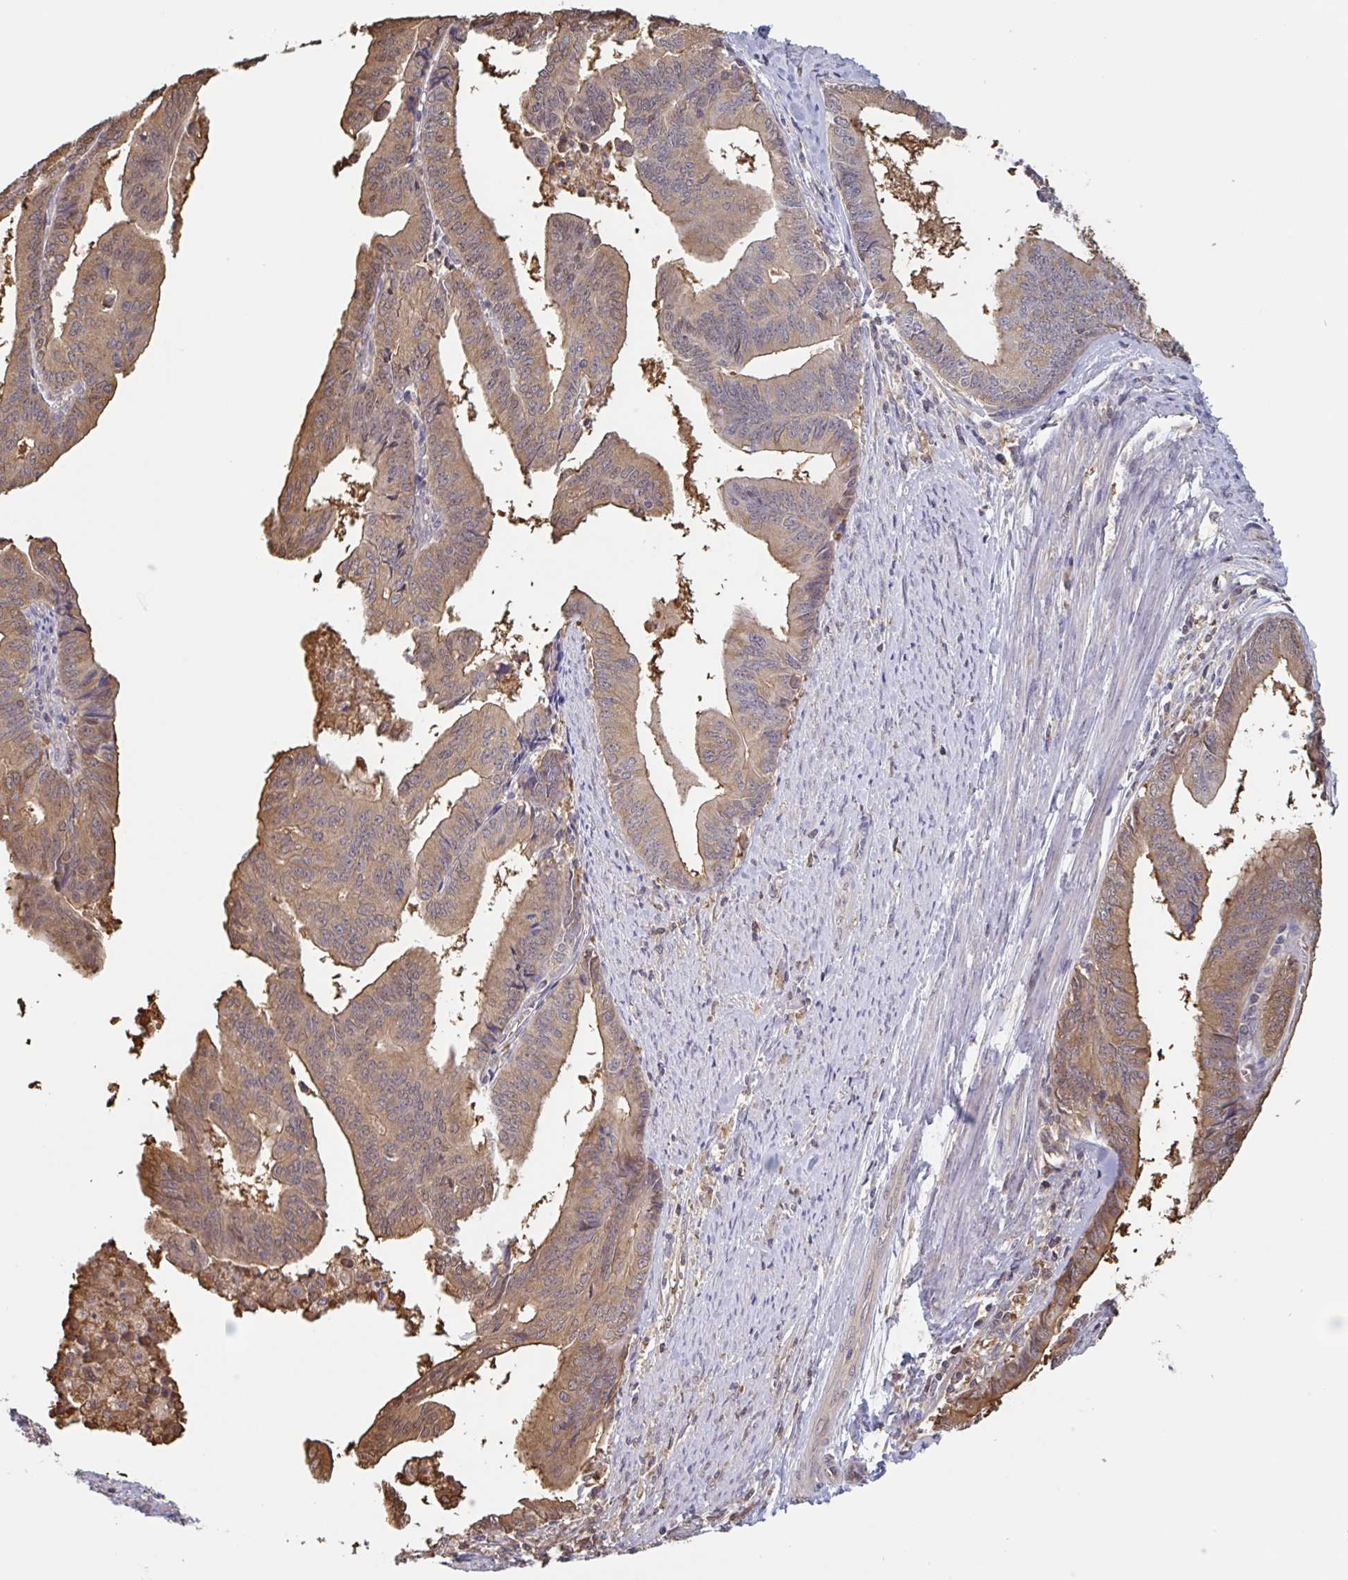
{"staining": {"intensity": "moderate", "quantity": ">75%", "location": "cytoplasmic/membranous,nuclear"}, "tissue": "endometrial cancer", "cell_type": "Tumor cells", "image_type": "cancer", "snomed": [{"axis": "morphology", "description": "Adenocarcinoma, NOS"}, {"axis": "topography", "description": "Endometrium"}], "caption": "A micrograph of adenocarcinoma (endometrial) stained for a protein displays moderate cytoplasmic/membranous and nuclear brown staining in tumor cells. (Stains: DAB in brown, nuclei in blue, Microscopy: brightfield microscopy at high magnification).", "gene": "OTOP2", "patient": {"sex": "female", "age": 65}}